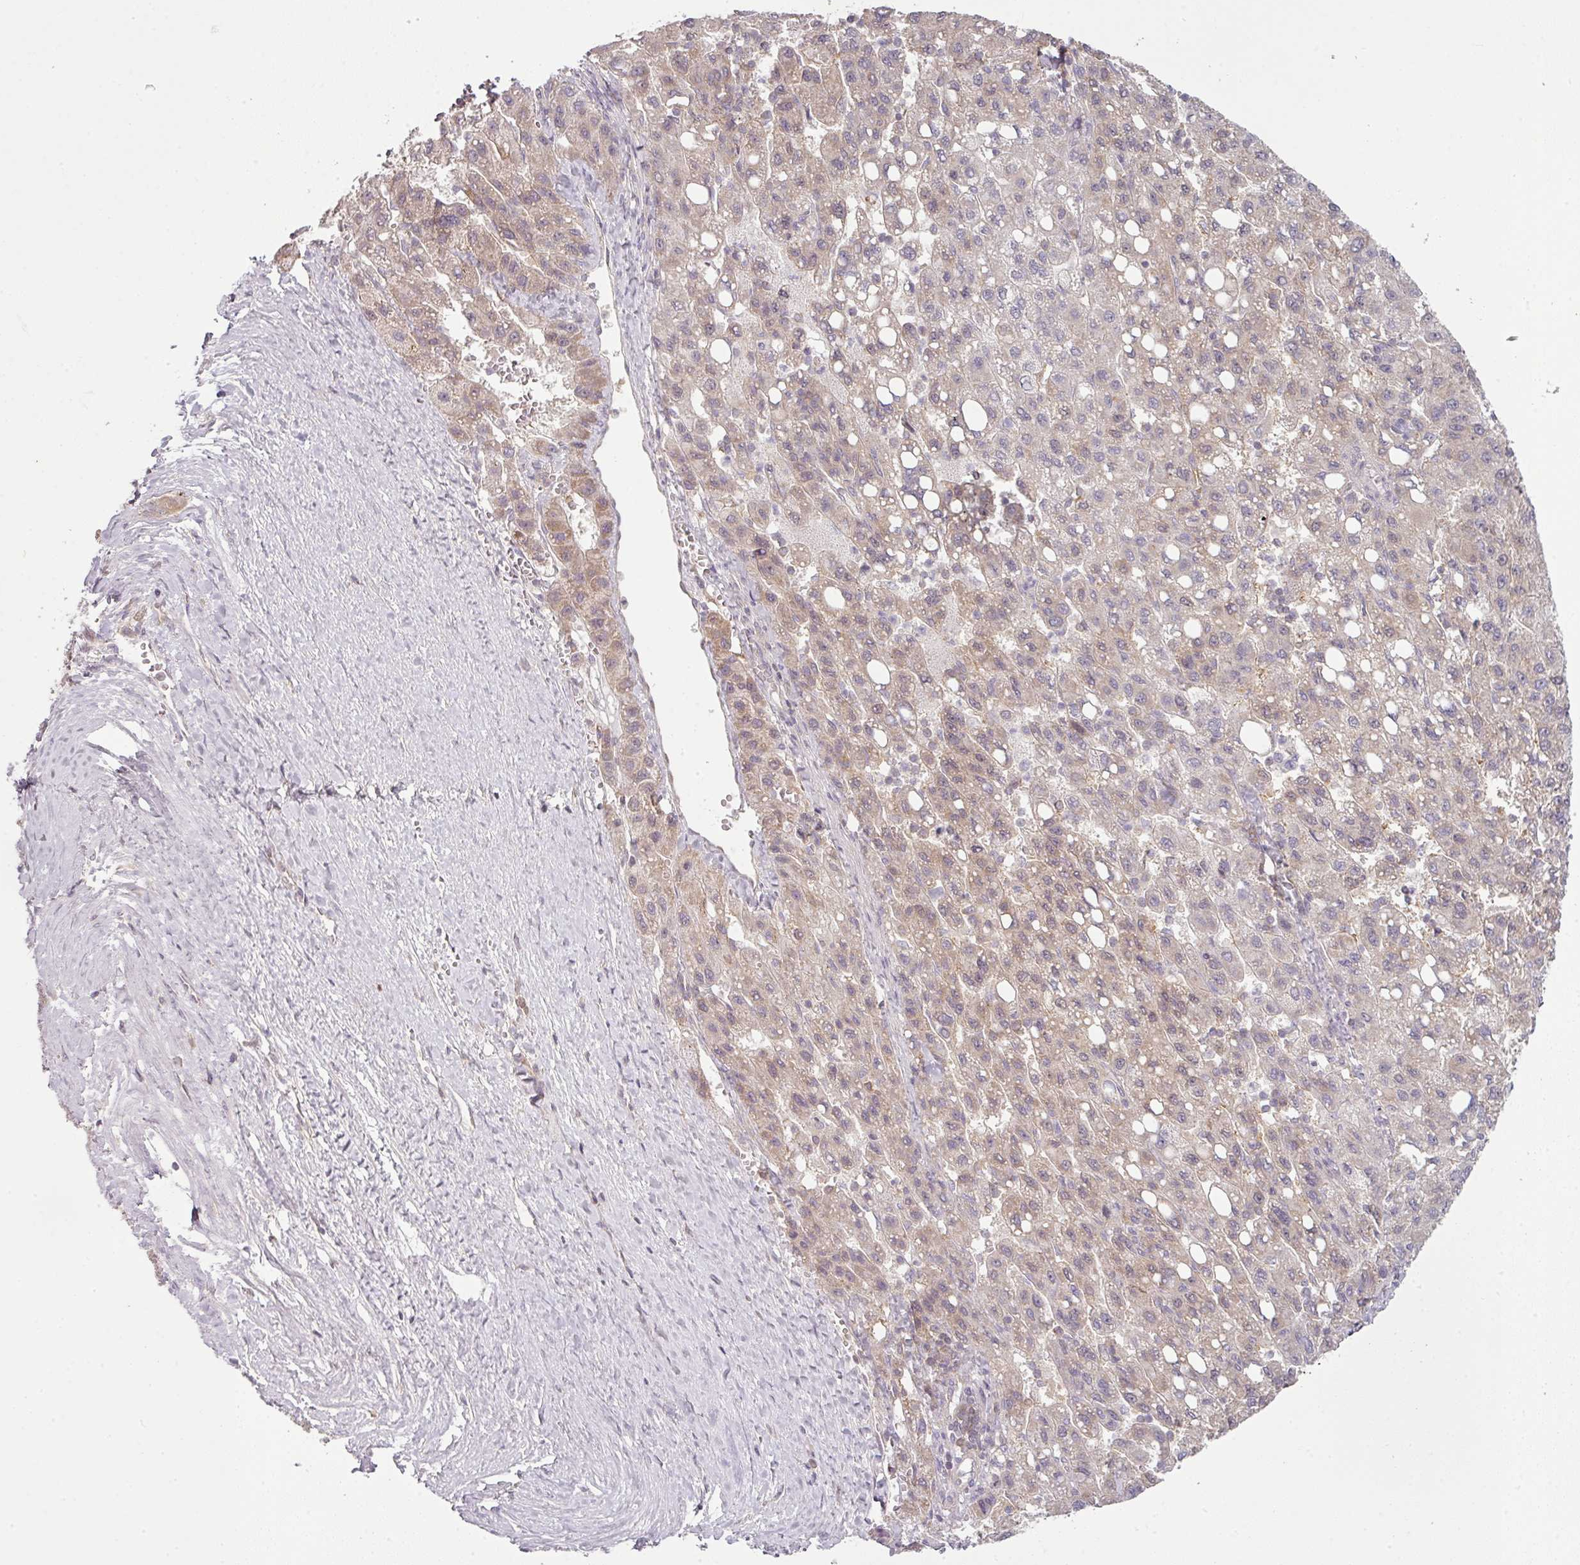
{"staining": {"intensity": "weak", "quantity": ">75%", "location": "cytoplasmic/membranous"}, "tissue": "liver cancer", "cell_type": "Tumor cells", "image_type": "cancer", "snomed": [{"axis": "morphology", "description": "Carcinoma, Hepatocellular, NOS"}, {"axis": "topography", "description": "Liver"}], "caption": "This image displays liver cancer (hepatocellular carcinoma) stained with IHC to label a protein in brown. The cytoplasmic/membranous of tumor cells show weak positivity for the protein. Nuclei are counter-stained blue.", "gene": "DERPC", "patient": {"sex": "female", "age": 82}}